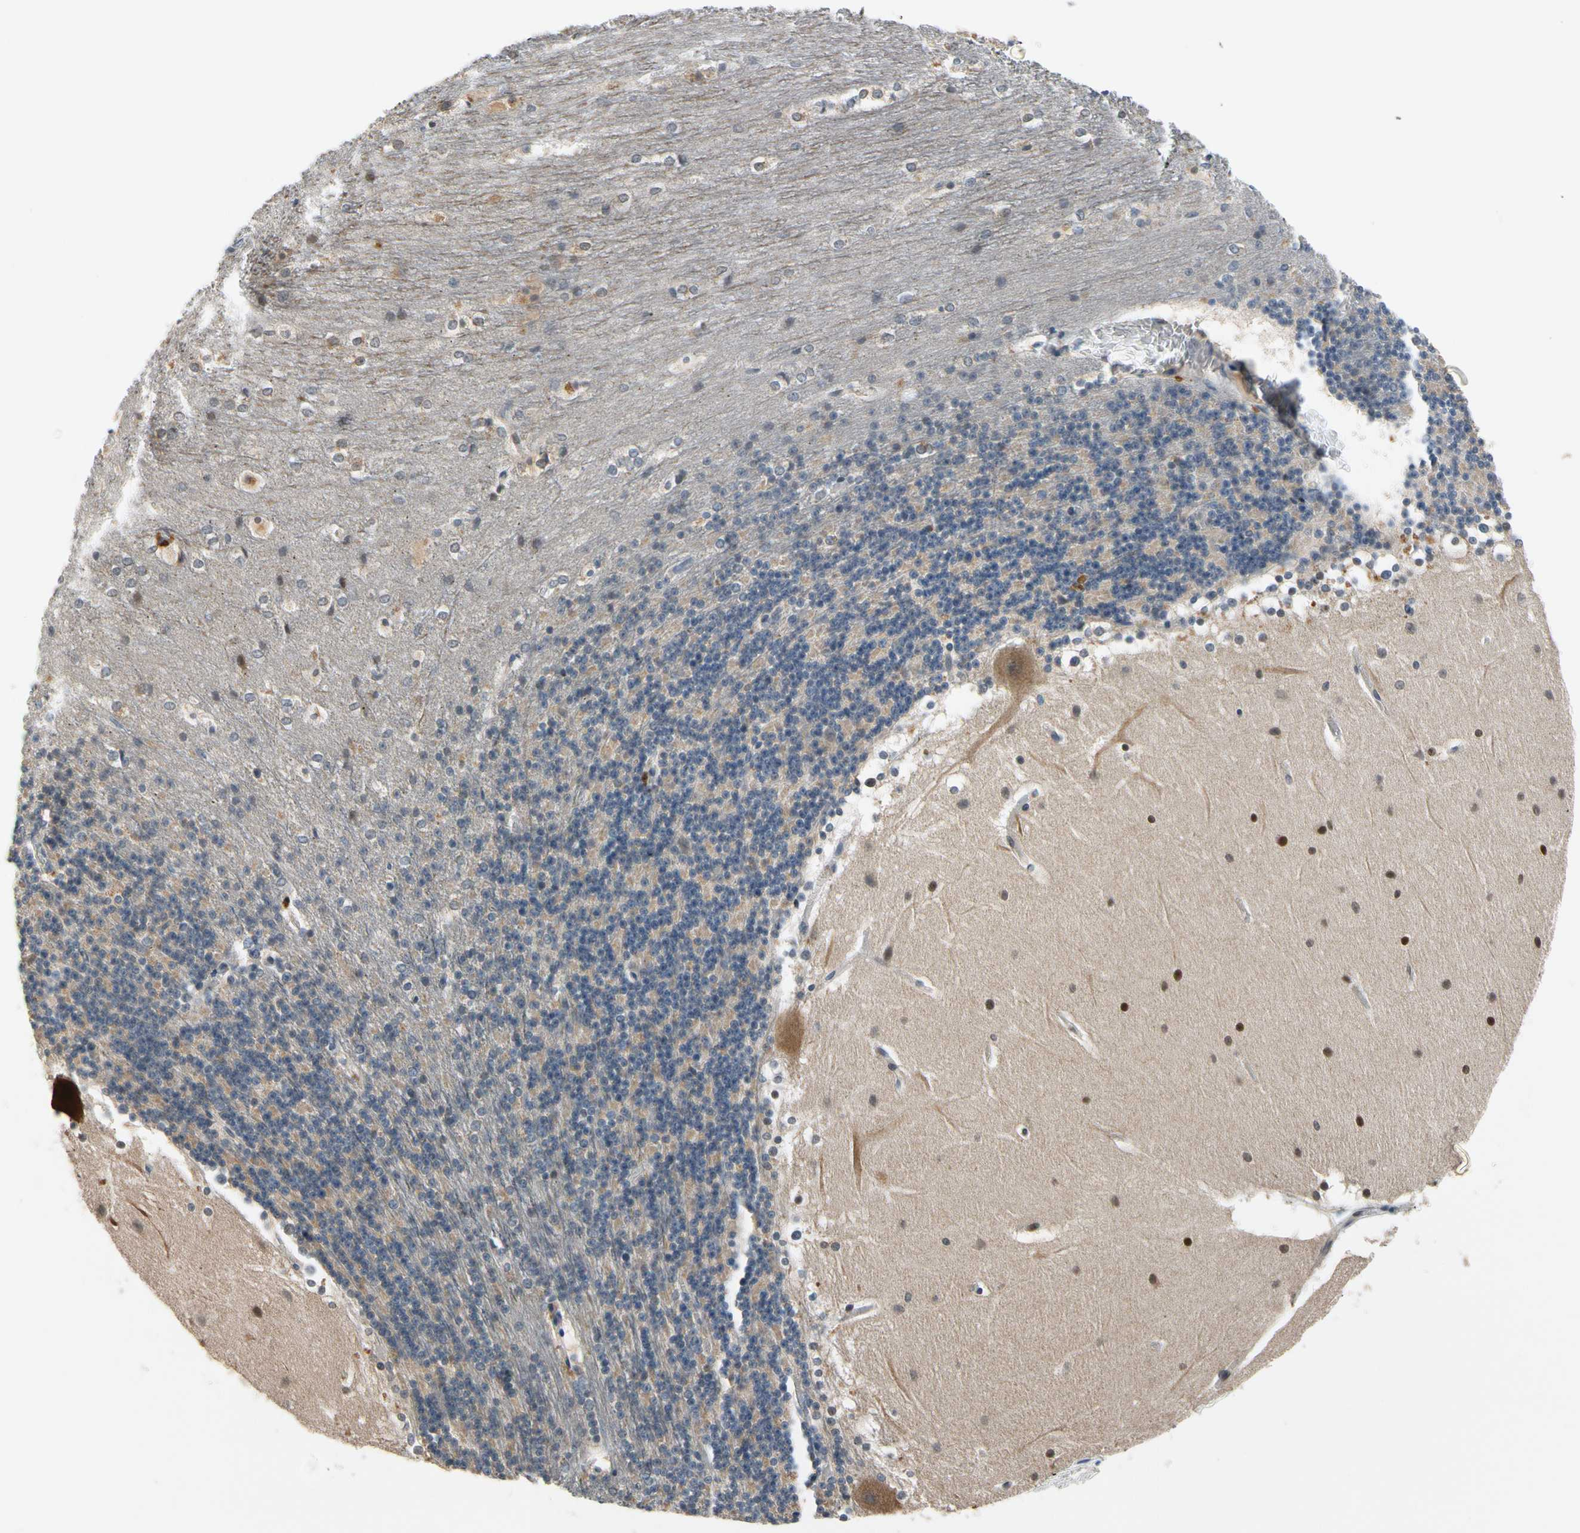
{"staining": {"intensity": "negative", "quantity": "none", "location": "none"}, "tissue": "cerebellum", "cell_type": "Cells in granular layer", "image_type": "normal", "snomed": [{"axis": "morphology", "description": "Normal tissue, NOS"}, {"axis": "topography", "description": "Cerebellum"}], "caption": "IHC micrograph of benign cerebellum stained for a protein (brown), which displays no positivity in cells in granular layer.", "gene": "SLC27A6", "patient": {"sex": "female", "age": 19}}